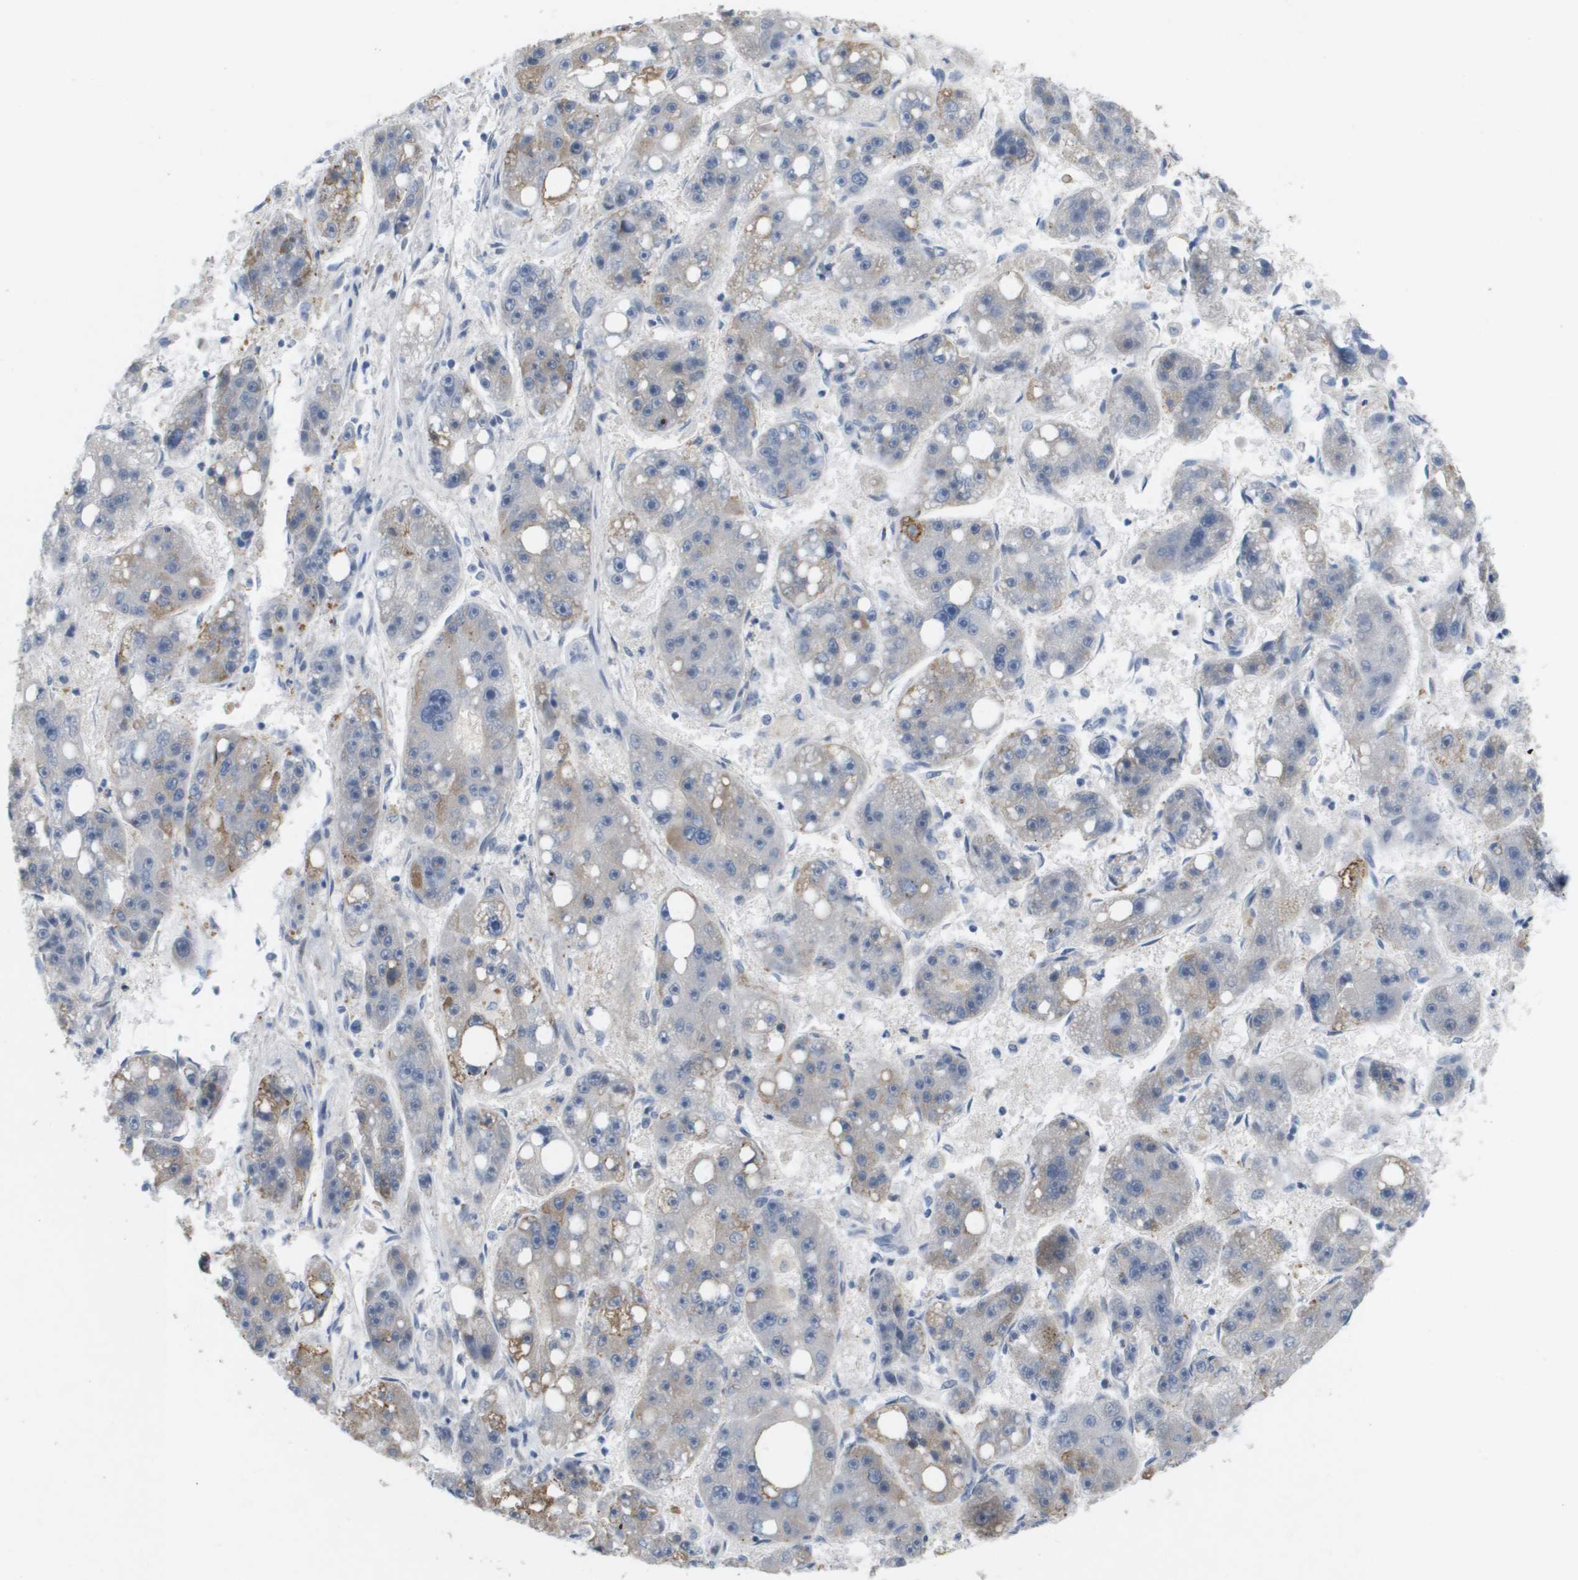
{"staining": {"intensity": "weak", "quantity": "<25%", "location": "cytoplasmic/membranous"}, "tissue": "liver cancer", "cell_type": "Tumor cells", "image_type": "cancer", "snomed": [{"axis": "morphology", "description": "Carcinoma, Hepatocellular, NOS"}, {"axis": "topography", "description": "Liver"}], "caption": "IHC image of hepatocellular carcinoma (liver) stained for a protein (brown), which shows no expression in tumor cells.", "gene": "MARCHF8", "patient": {"sex": "female", "age": 61}}